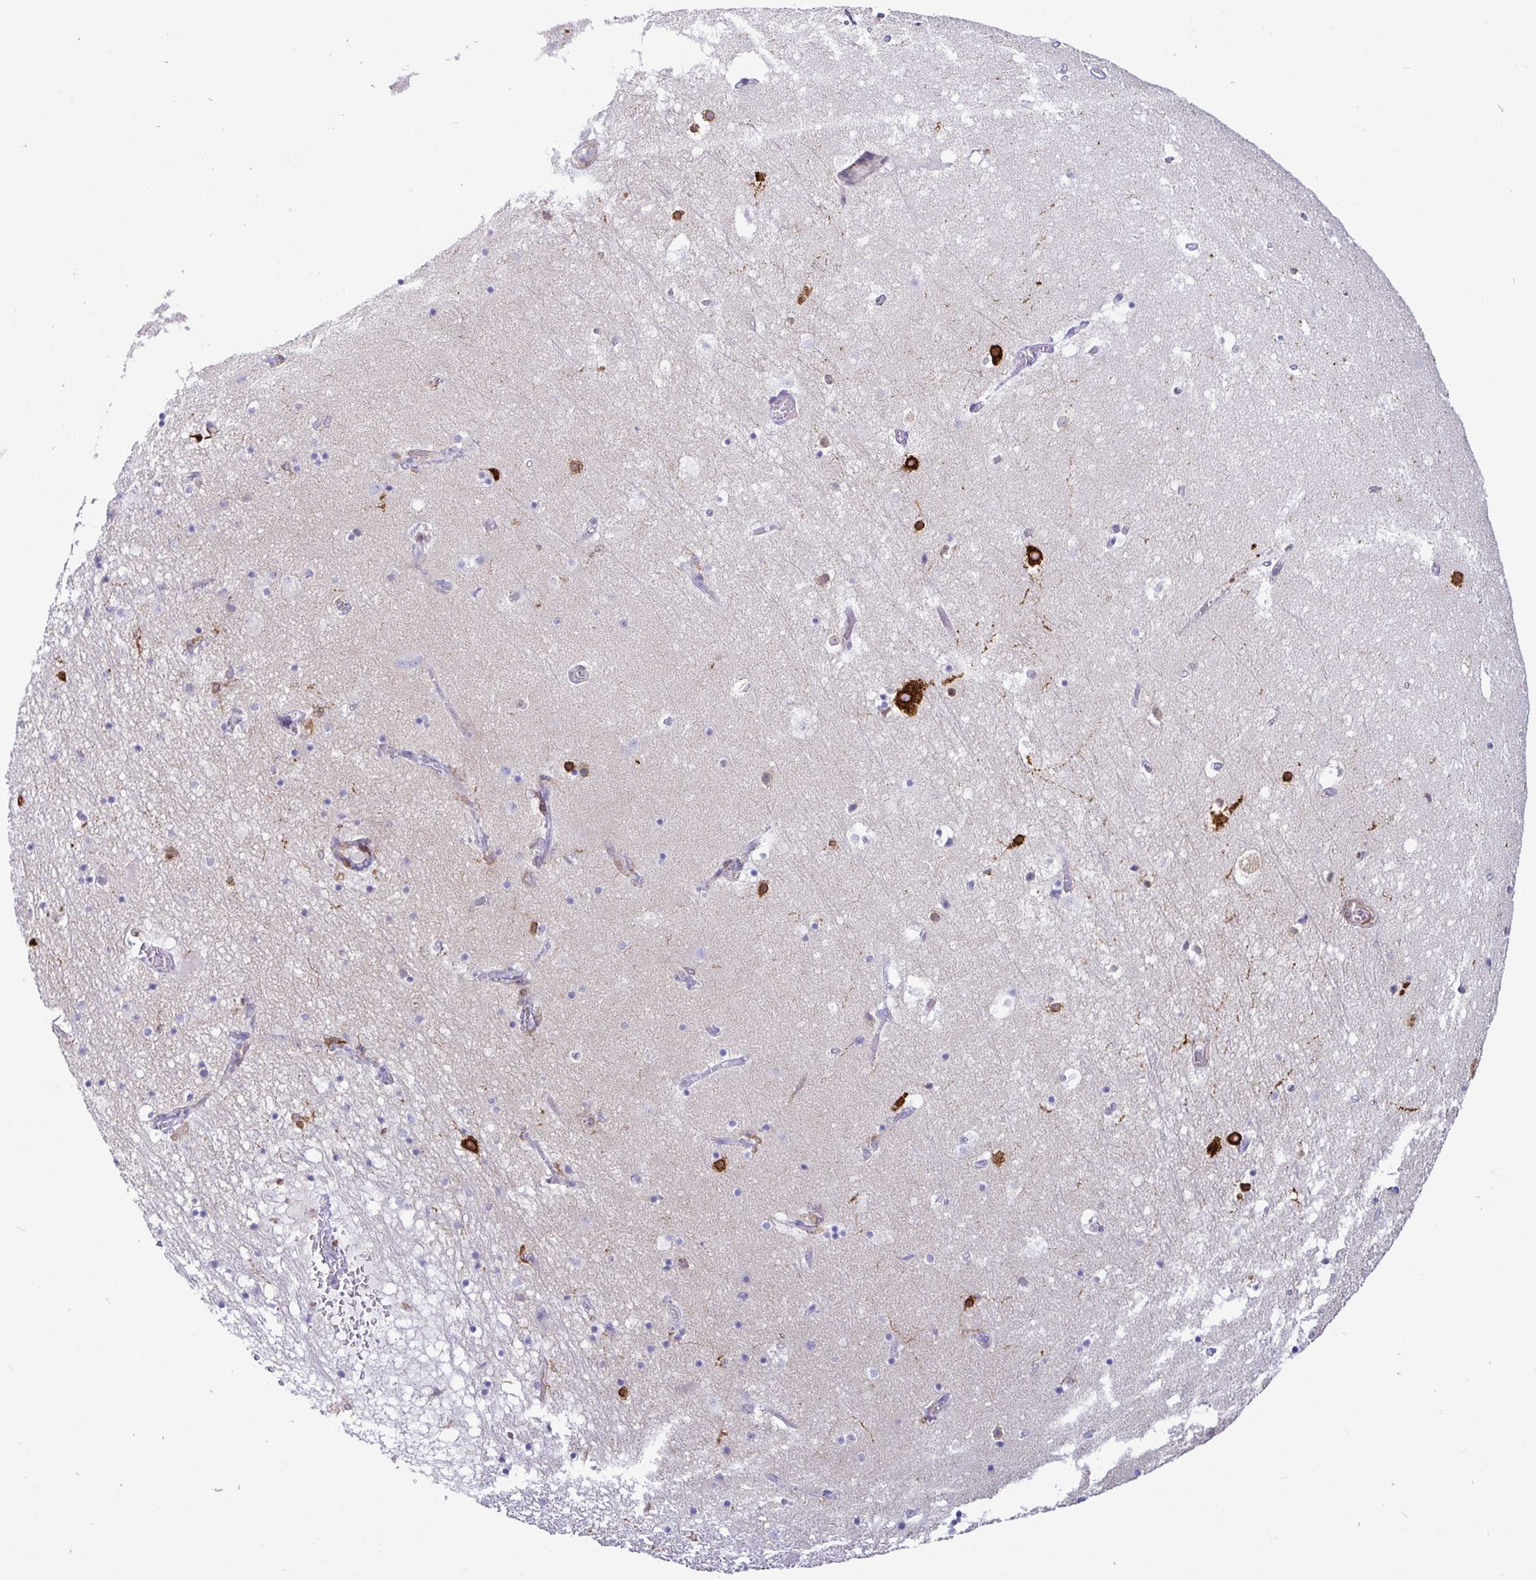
{"staining": {"intensity": "negative", "quantity": "none", "location": "none"}, "tissue": "hippocampus", "cell_type": "Glial cells", "image_type": "normal", "snomed": [{"axis": "morphology", "description": "Normal tissue, NOS"}, {"axis": "topography", "description": "Hippocampus"}], "caption": "Micrograph shows no protein expression in glial cells of normal hippocampus.", "gene": "TP53I11", "patient": {"sex": "female", "age": 52}}